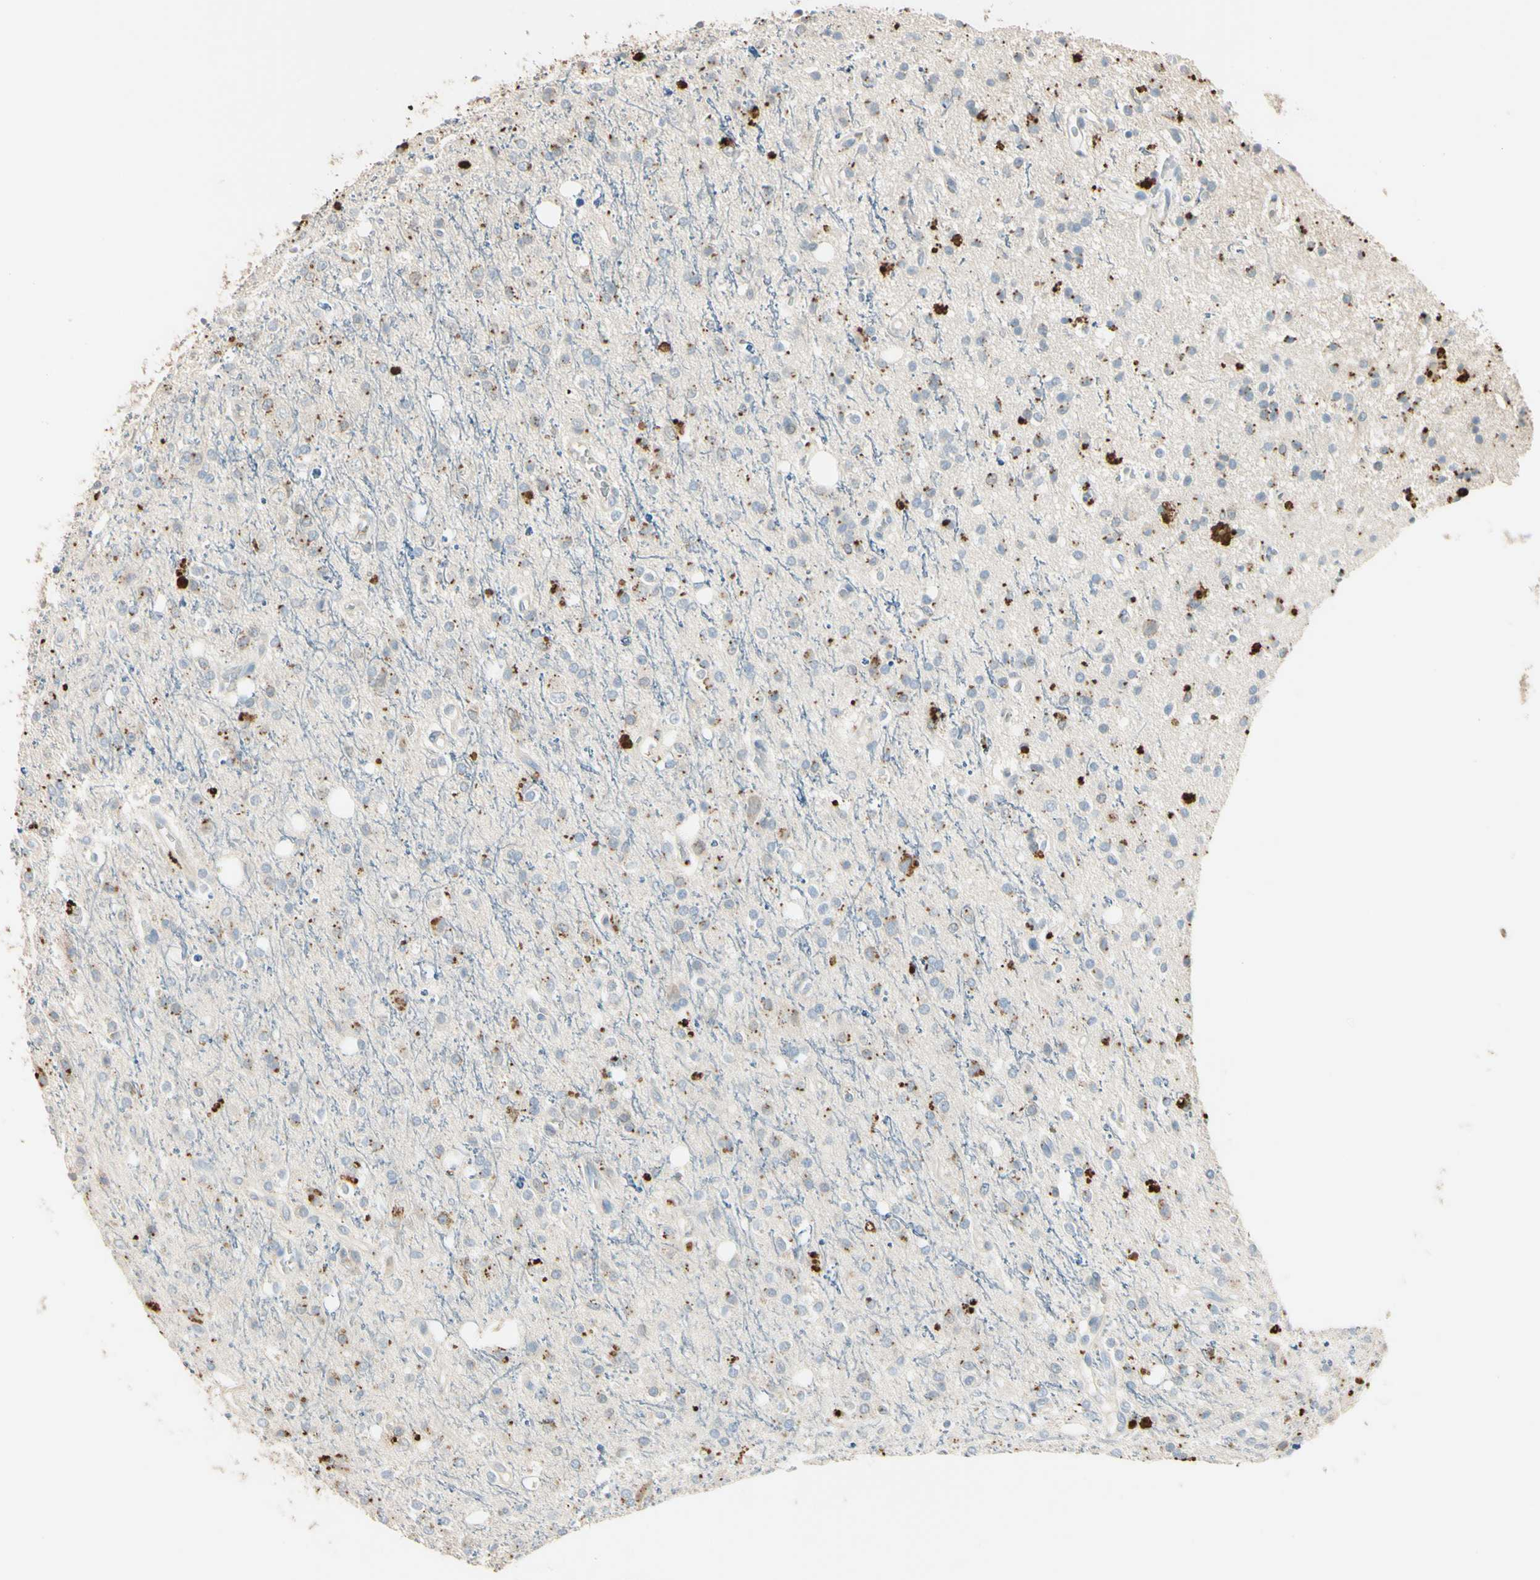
{"staining": {"intensity": "weak", "quantity": "25%-75%", "location": "cytoplasmic/membranous"}, "tissue": "glioma", "cell_type": "Tumor cells", "image_type": "cancer", "snomed": [{"axis": "morphology", "description": "Glioma, malignant, High grade"}, {"axis": "topography", "description": "Brain"}], "caption": "Brown immunohistochemical staining in human glioma shows weak cytoplasmic/membranous positivity in approximately 25%-75% of tumor cells.", "gene": "ANGPTL1", "patient": {"sex": "male", "age": 47}}